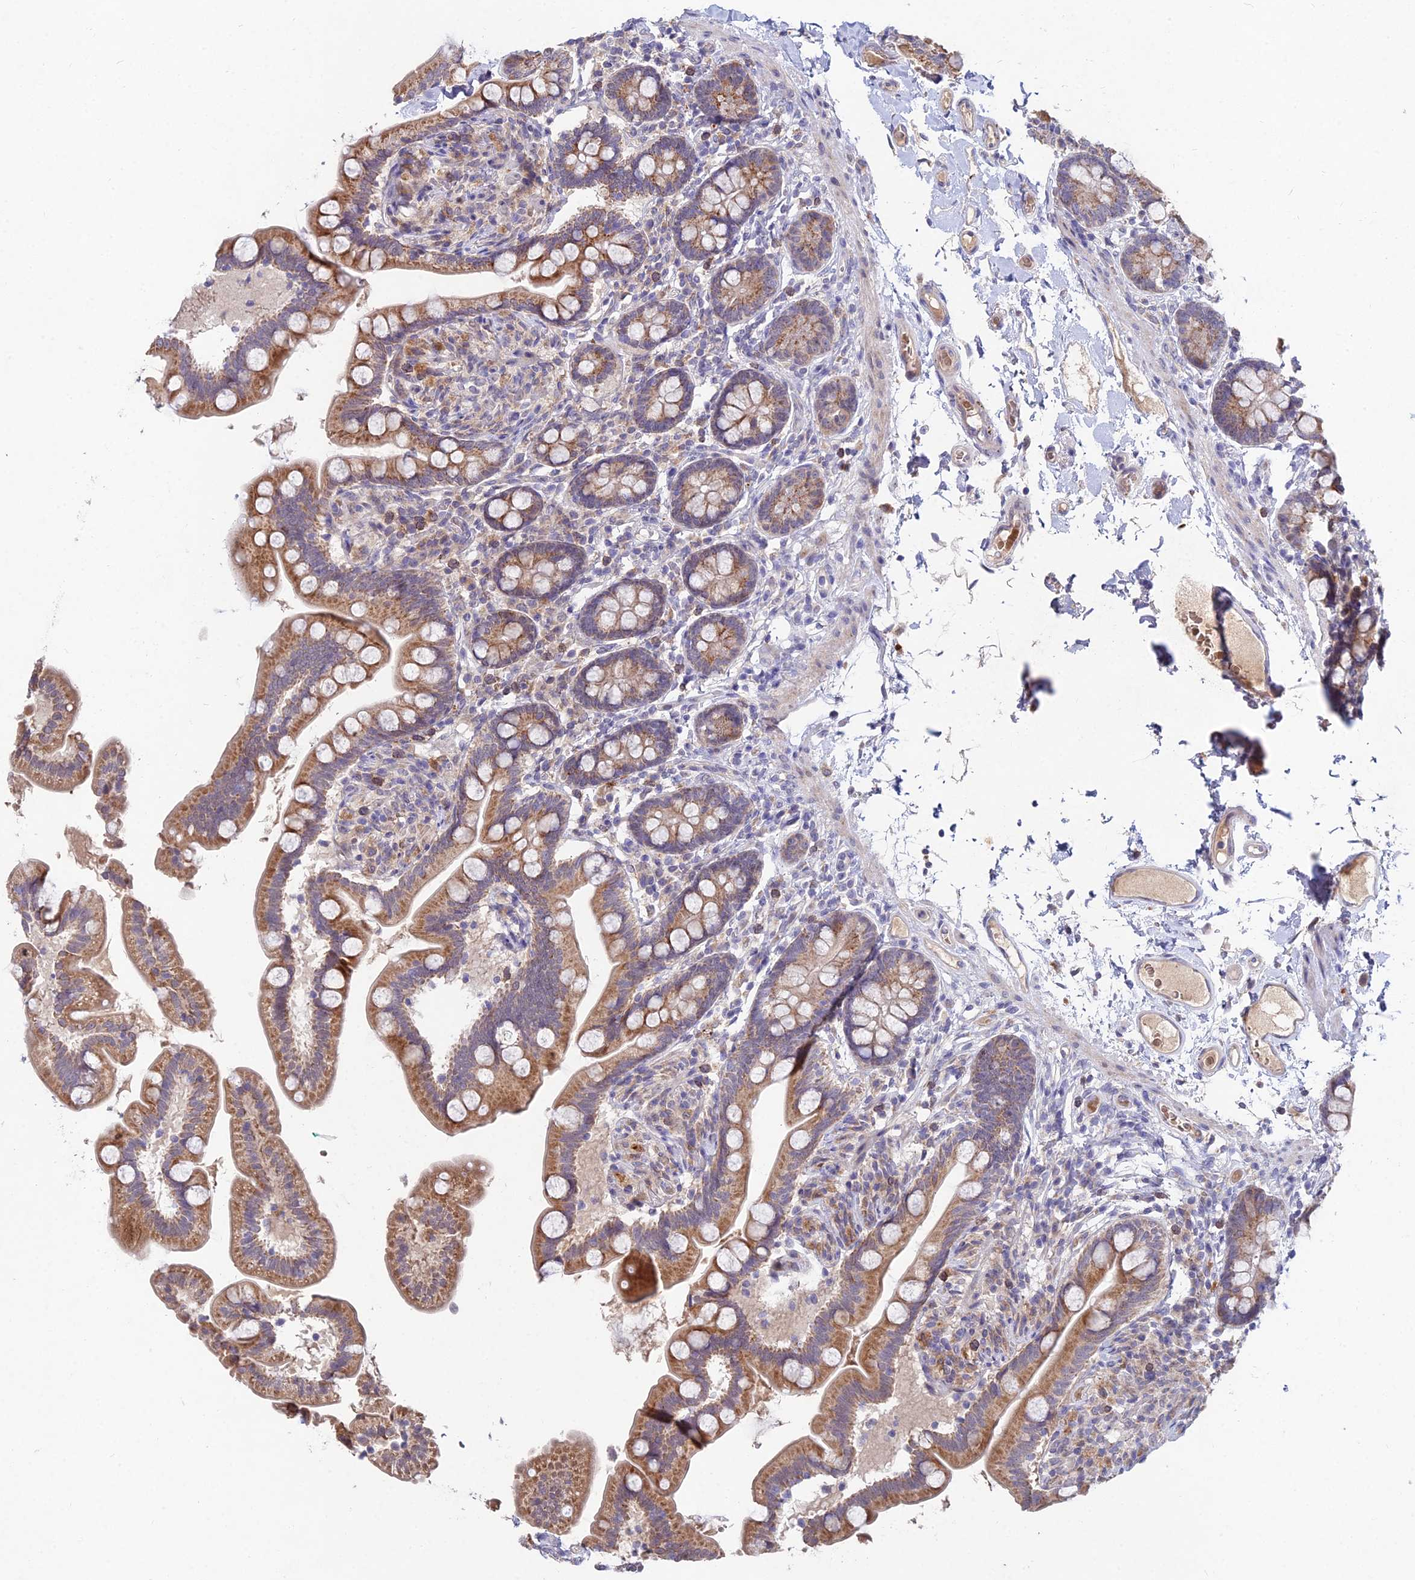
{"staining": {"intensity": "moderate", "quantity": ">75%", "location": "cytoplasmic/membranous"}, "tissue": "small intestine", "cell_type": "Glandular cells", "image_type": "normal", "snomed": [{"axis": "morphology", "description": "Normal tissue, NOS"}, {"axis": "topography", "description": "Small intestine"}], "caption": "Immunohistochemical staining of normal small intestine displays >75% levels of moderate cytoplasmic/membranous protein expression in approximately >75% of glandular cells. (Stains: DAB (3,3'-diaminobenzidine) in brown, nuclei in blue, Microscopy: brightfield microscopy at high magnification).", "gene": "WDR43", "patient": {"sex": "female", "age": 64}}